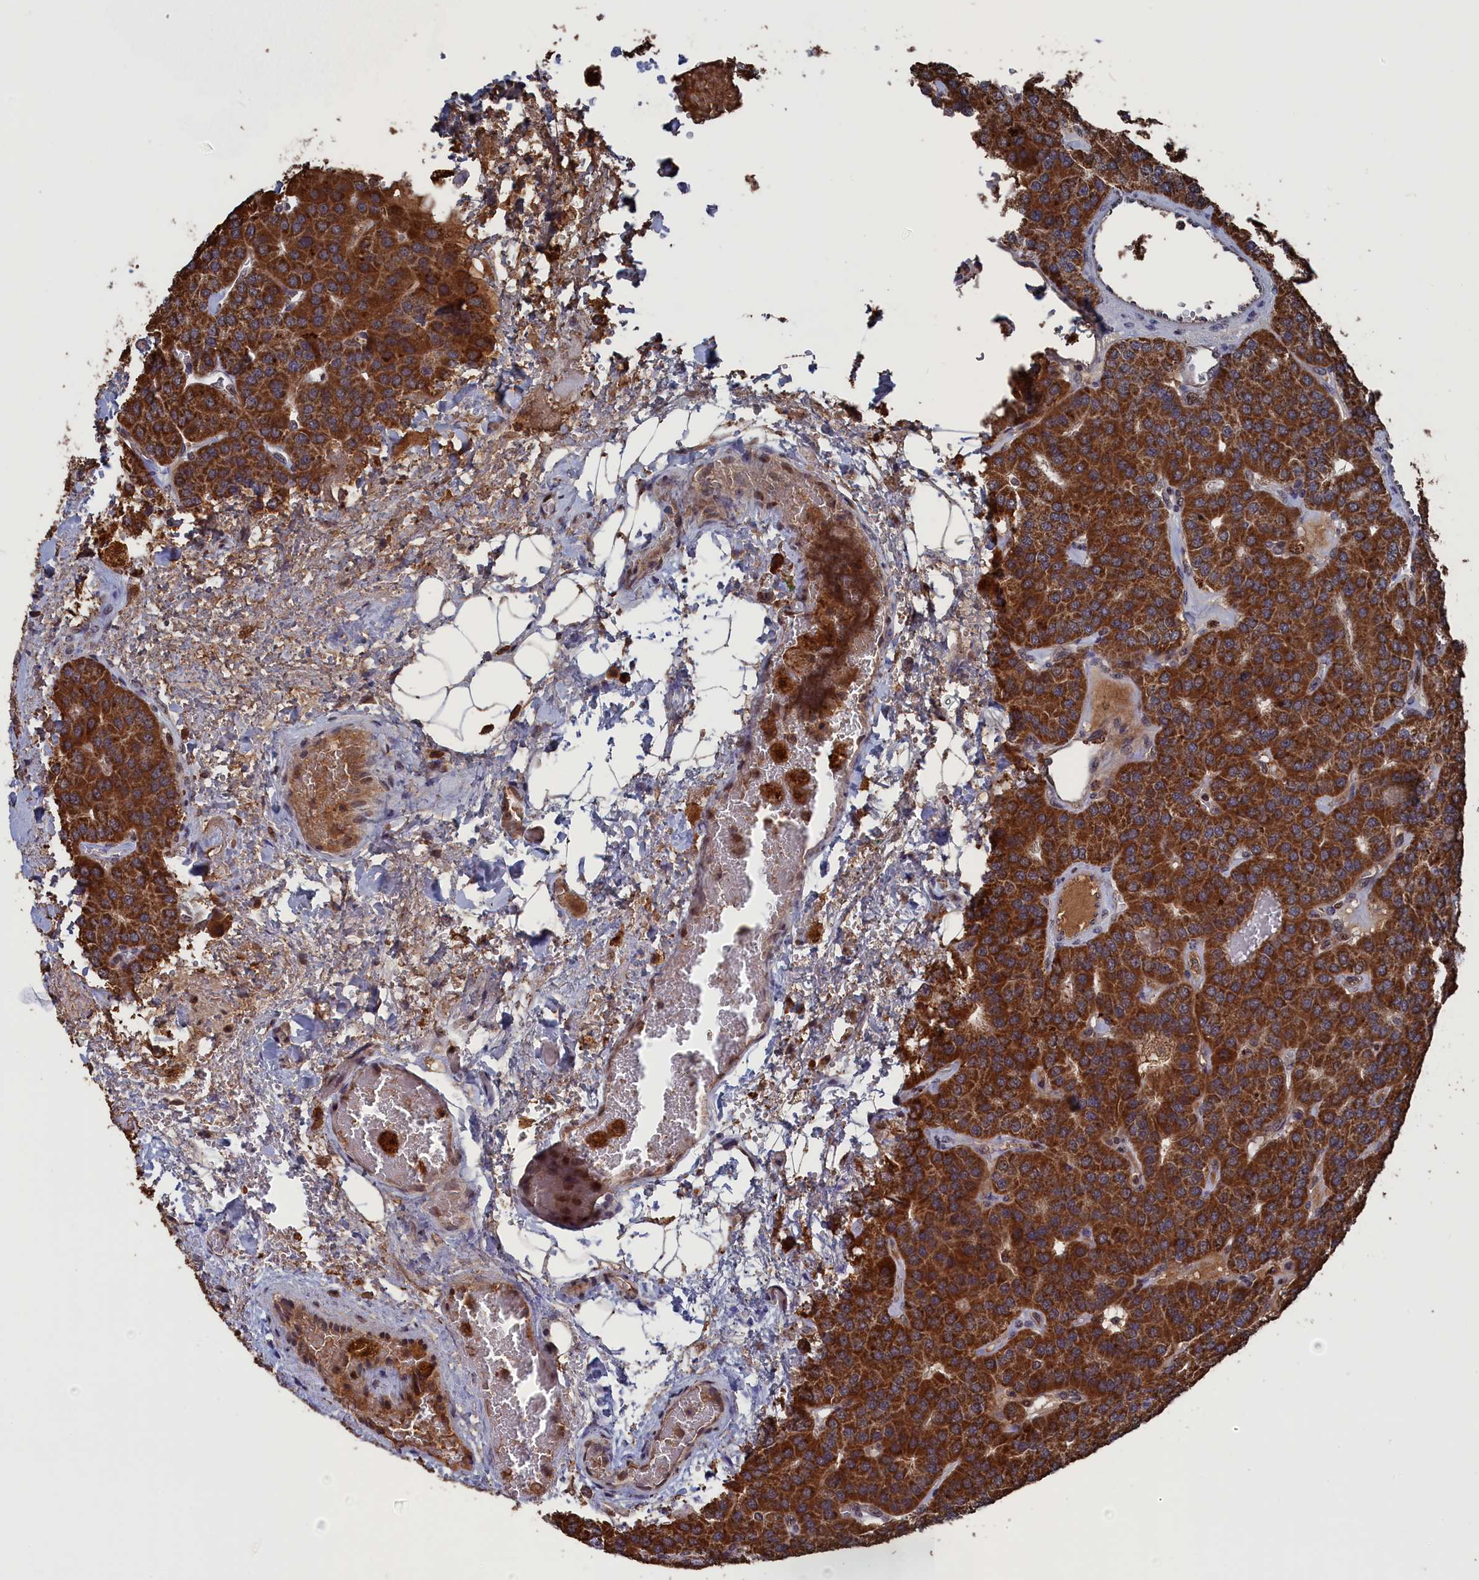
{"staining": {"intensity": "strong", "quantity": ">75%", "location": "cytoplasmic/membranous,nuclear"}, "tissue": "parathyroid gland", "cell_type": "Glandular cells", "image_type": "normal", "snomed": [{"axis": "morphology", "description": "Normal tissue, NOS"}, {"axis": "morphology", "description": "Adenoma, NOS"}, {"axis": "topography", "description": "Parathyroid gland"}], "caption": "A brown stain shows strong cytoplasmic/membranous,nuclear expression of a protein in glandular cells of benign parathyroid gland. The staining was performed using DAB (3,3'-diaminobenzidine), with brown indicating positive protein expression. Nuclei are stained blue with hematoxylin.", "gene": "CEACAM21", "patient": {"sex": "female", "age": 86}}